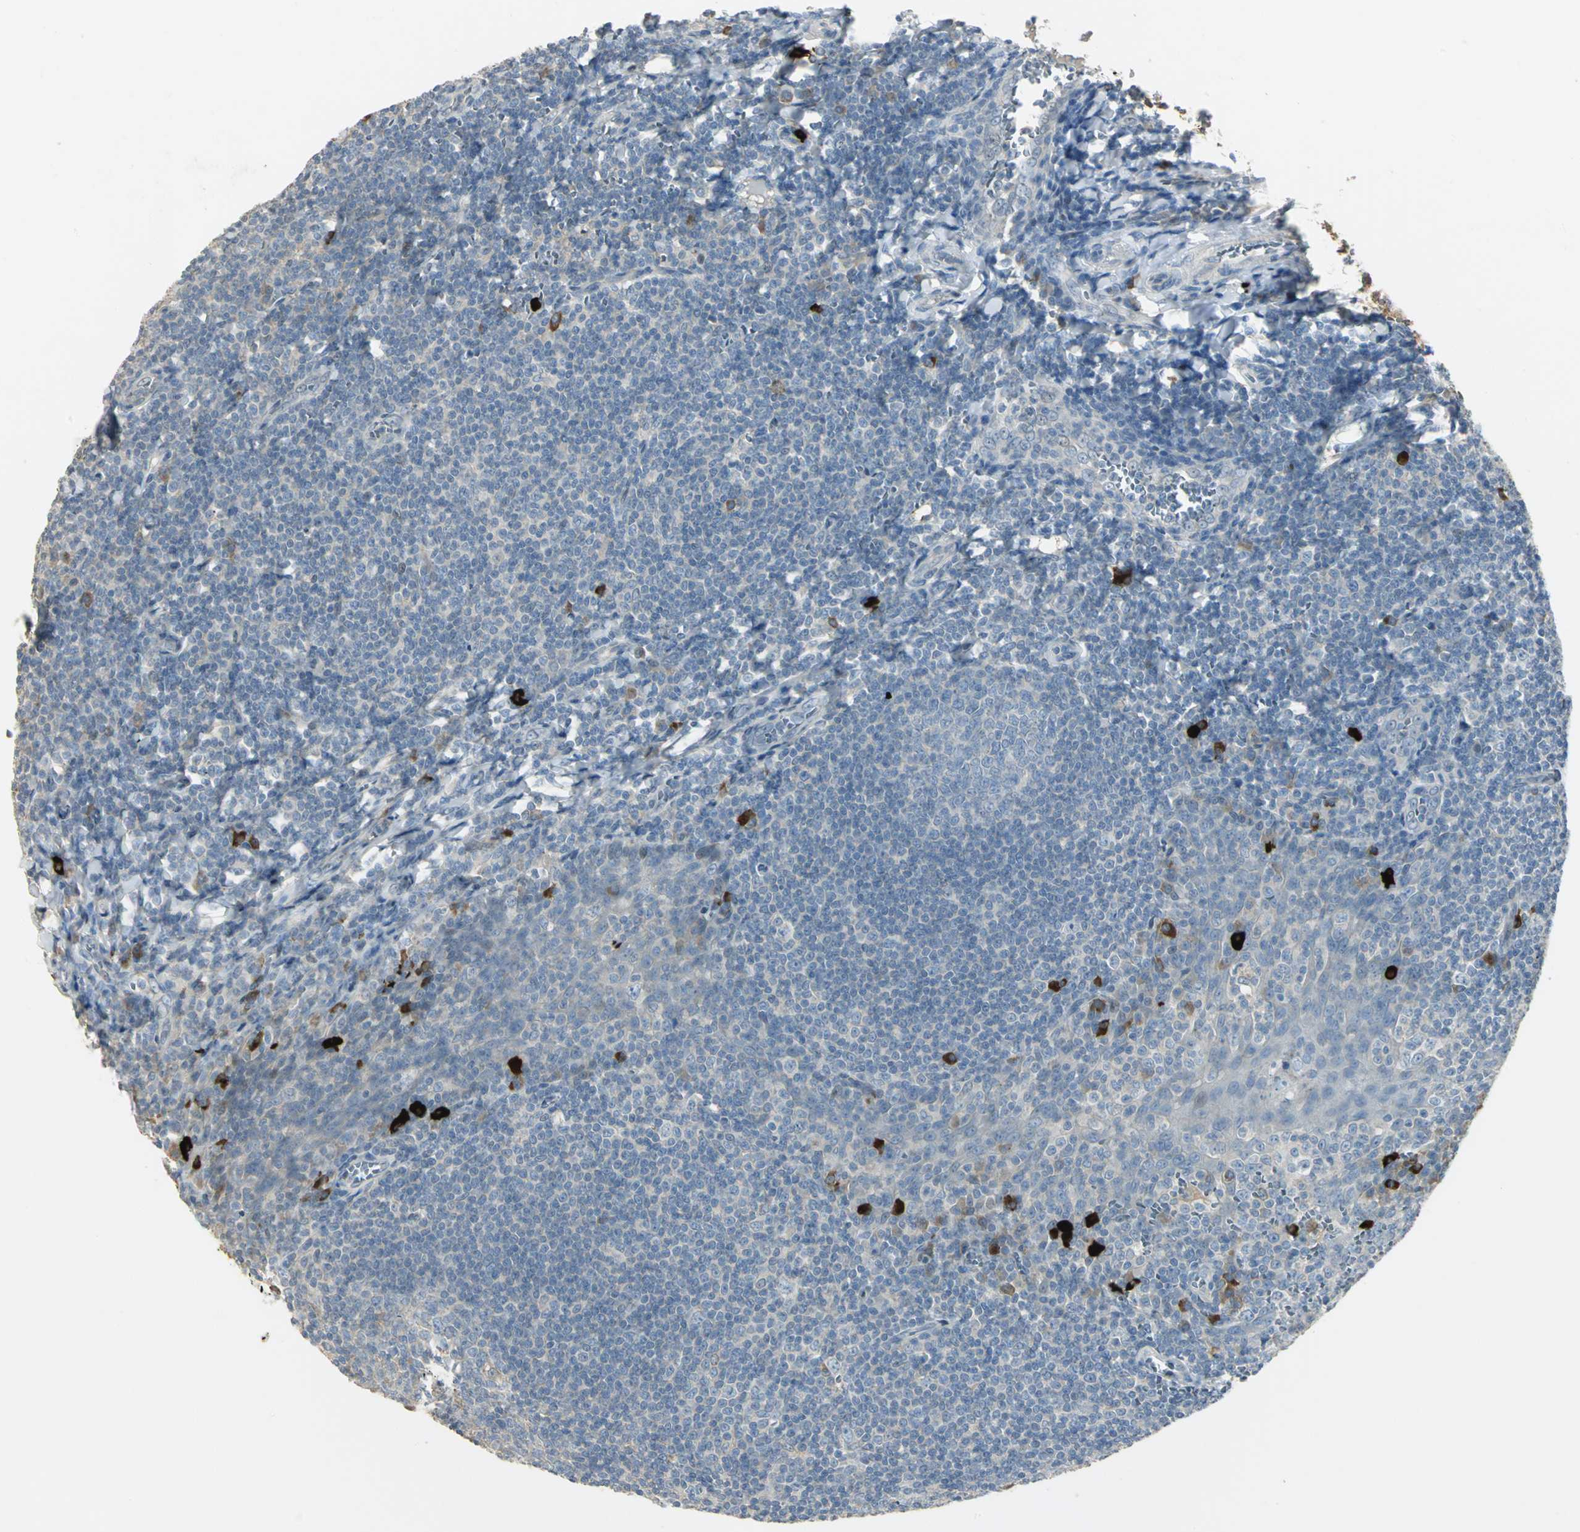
{"staining": {"intensity": "negative", "quantity": "none", "location": "none"}, "tissue": "tonsil", "cell_type": "Germinal center cells", "image_type": "normal", "snomed": [{"axis": "morphology", "description": "Normal tissue, NOS"}, {"axis": "topography", "description": "Tonsil"}], "caption": "This histopathology image is of unremarkable tonsil stained with immunohistochemistry to label a protein in brown with the nuclei are counter-stained blue. There is no expression in germinal center cells. (Stains: DAB (3,3'-diaminobenzidine) immunohistochemistry (IHC) with hematoxylin counter stain, Microscopy: brightfield microscopy at high magnification).", "gene": "PROC", "patient": {"sex": "male", "age": 31}}